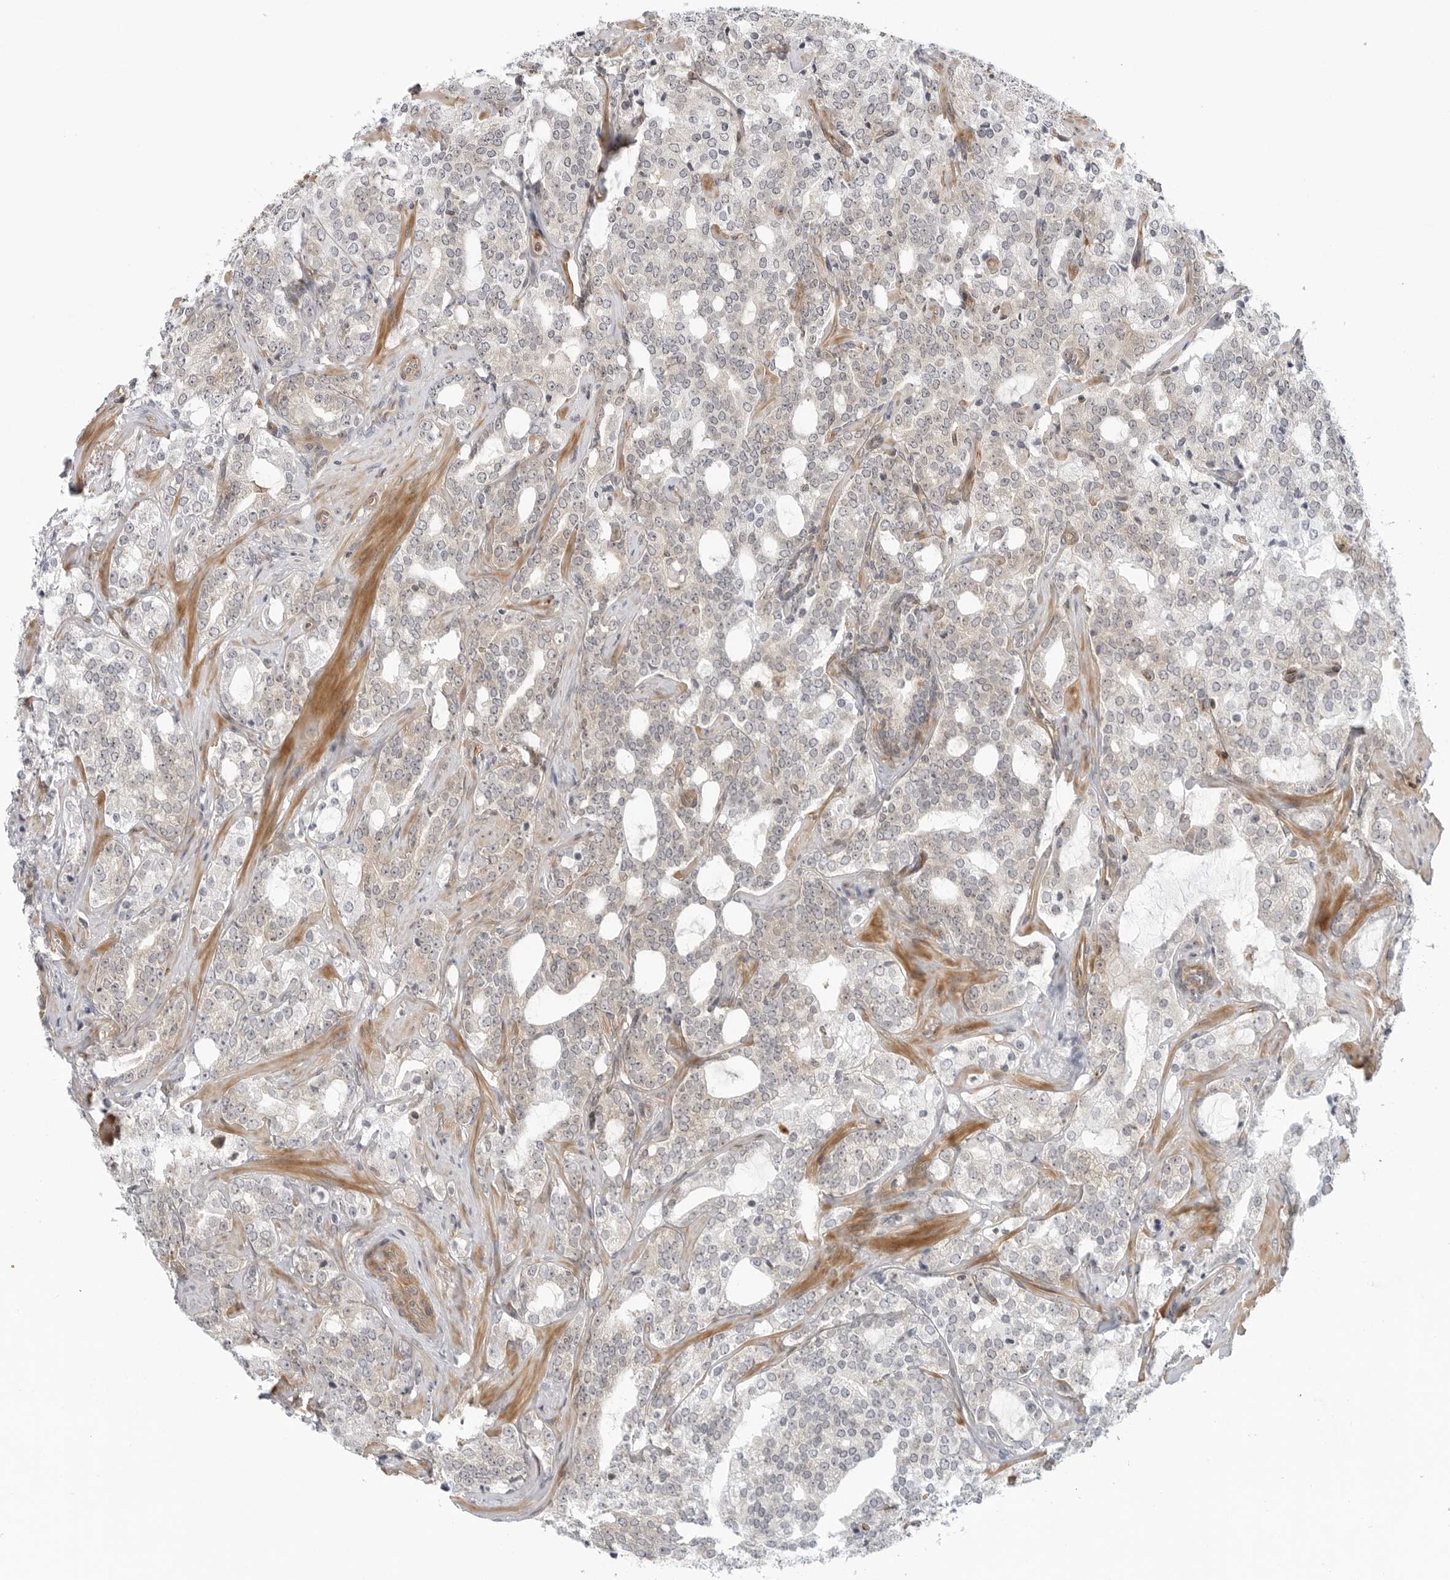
{"staining": {"intensity": "negative", "quantity": "none", "location": "none"}, "tissue": "prostate cancer", "cell_type": "Tumor cells", "image_type": "cancer", "snomed": [{"axis": "morphology", "description": "Adenocarcinoma, High grade"}, {"axis": "topography", "description": "Prostate"}], "caption": "DAB immunohistochemical staining of high-grade adenocarcinoma (prostate) displays no significant positivity in tumor cells.", "gene": "STXBP3", "patient": {"sex": "male", "age": 64}}